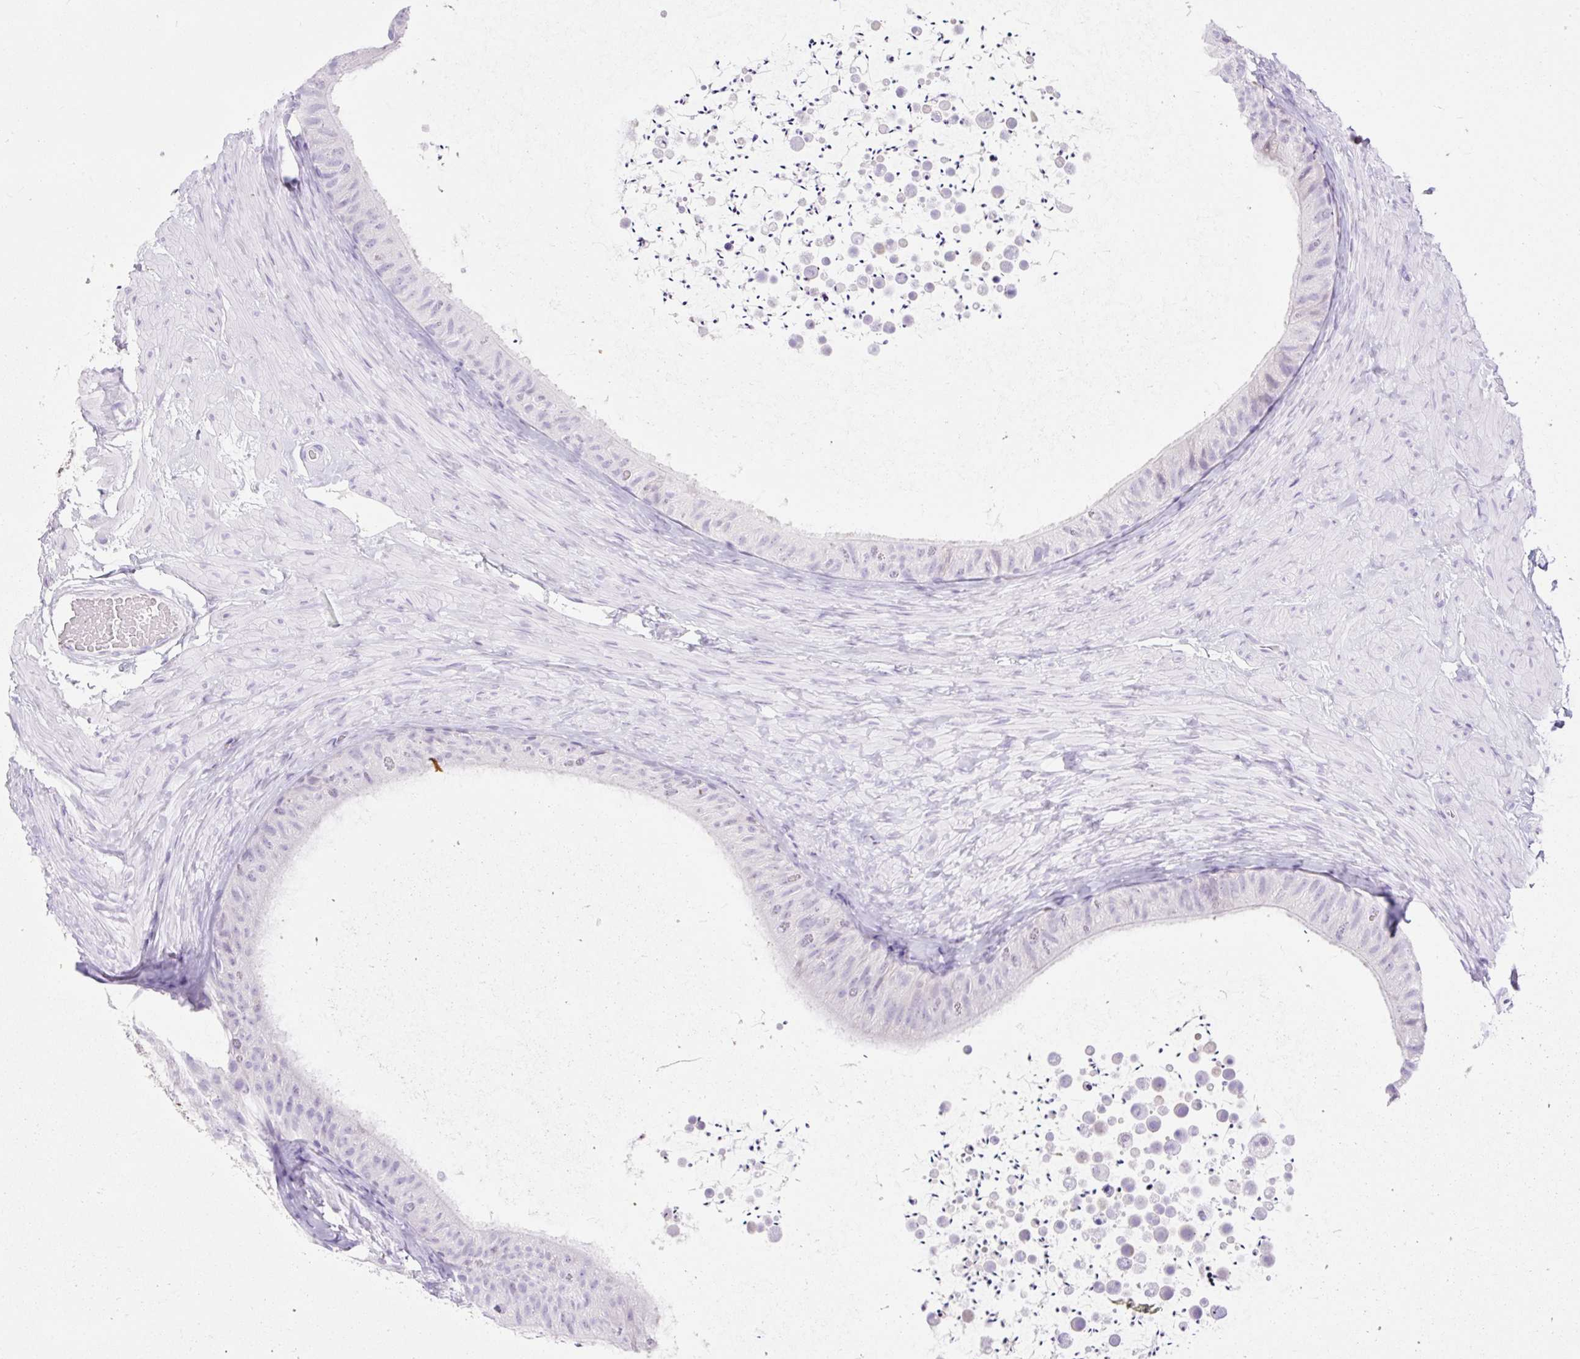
{"staining": {"intensity": "negative", "quantity": "none", "location": "none"}, "tissue": "epididymis", "cell_type": "Glandular cells", "image_type": "normal", "snomed": [{"axis": "morphology", "description": "Normal tissue, NOS"}, {"axis": "topography", "description": "Epididymis, spermatic cord, NOS"}, {"axis": "topography", "description": "Epididymis"}], "caption": "The photomicrograph exhibits no staining of glandular cells in unremarkable epididymis. (DAB (3,3'-diaminobenzidine) immunohistochemistry (IHC), high magnification).", "gene": "SLC25A40", "patient": {"sex": "male", "age": 31}}